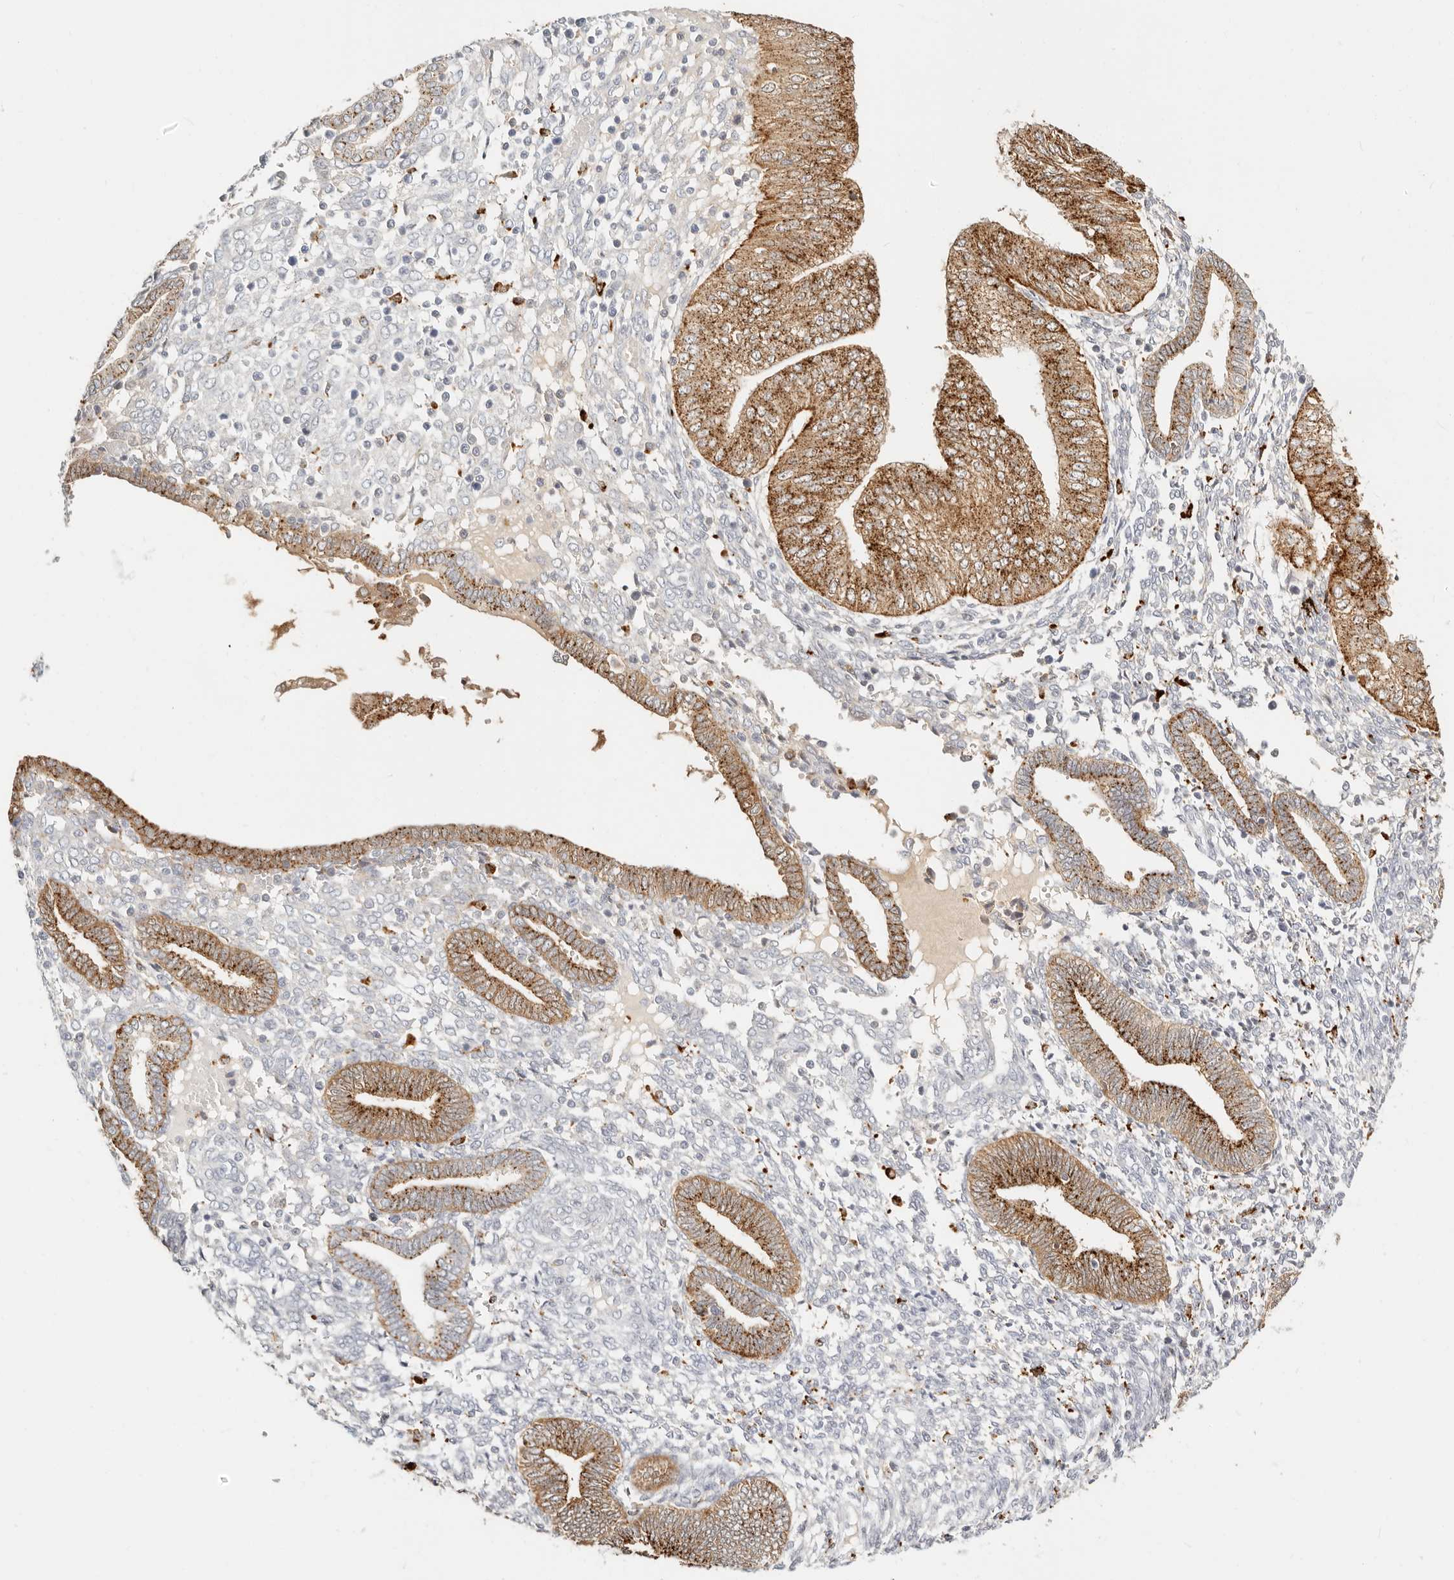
{"staining": {"intensity": "strong", "quantity": ">75%", "location": "cytoplasmic/membranous"}, "tissue": "endometrial cancer", "cell_type": "Tumor cells", "image_type": "cancer", "snomed": [{"axis": "morphology", "description": "Normal tissue, NOS"}, {"axis": "morphology", "description": "Adenocarcinoma, NOS"}, {"axis": "topography", "description": "Endometrium"}], "caption": "Immunohistochemistry (DAB) staining of endometrial cancer displays strong cytoplasmic/membranous protein positivity in about >75% of tumor cells.", "gene": "RNASET2", "patient": {"sex": "female", "age": 53}}